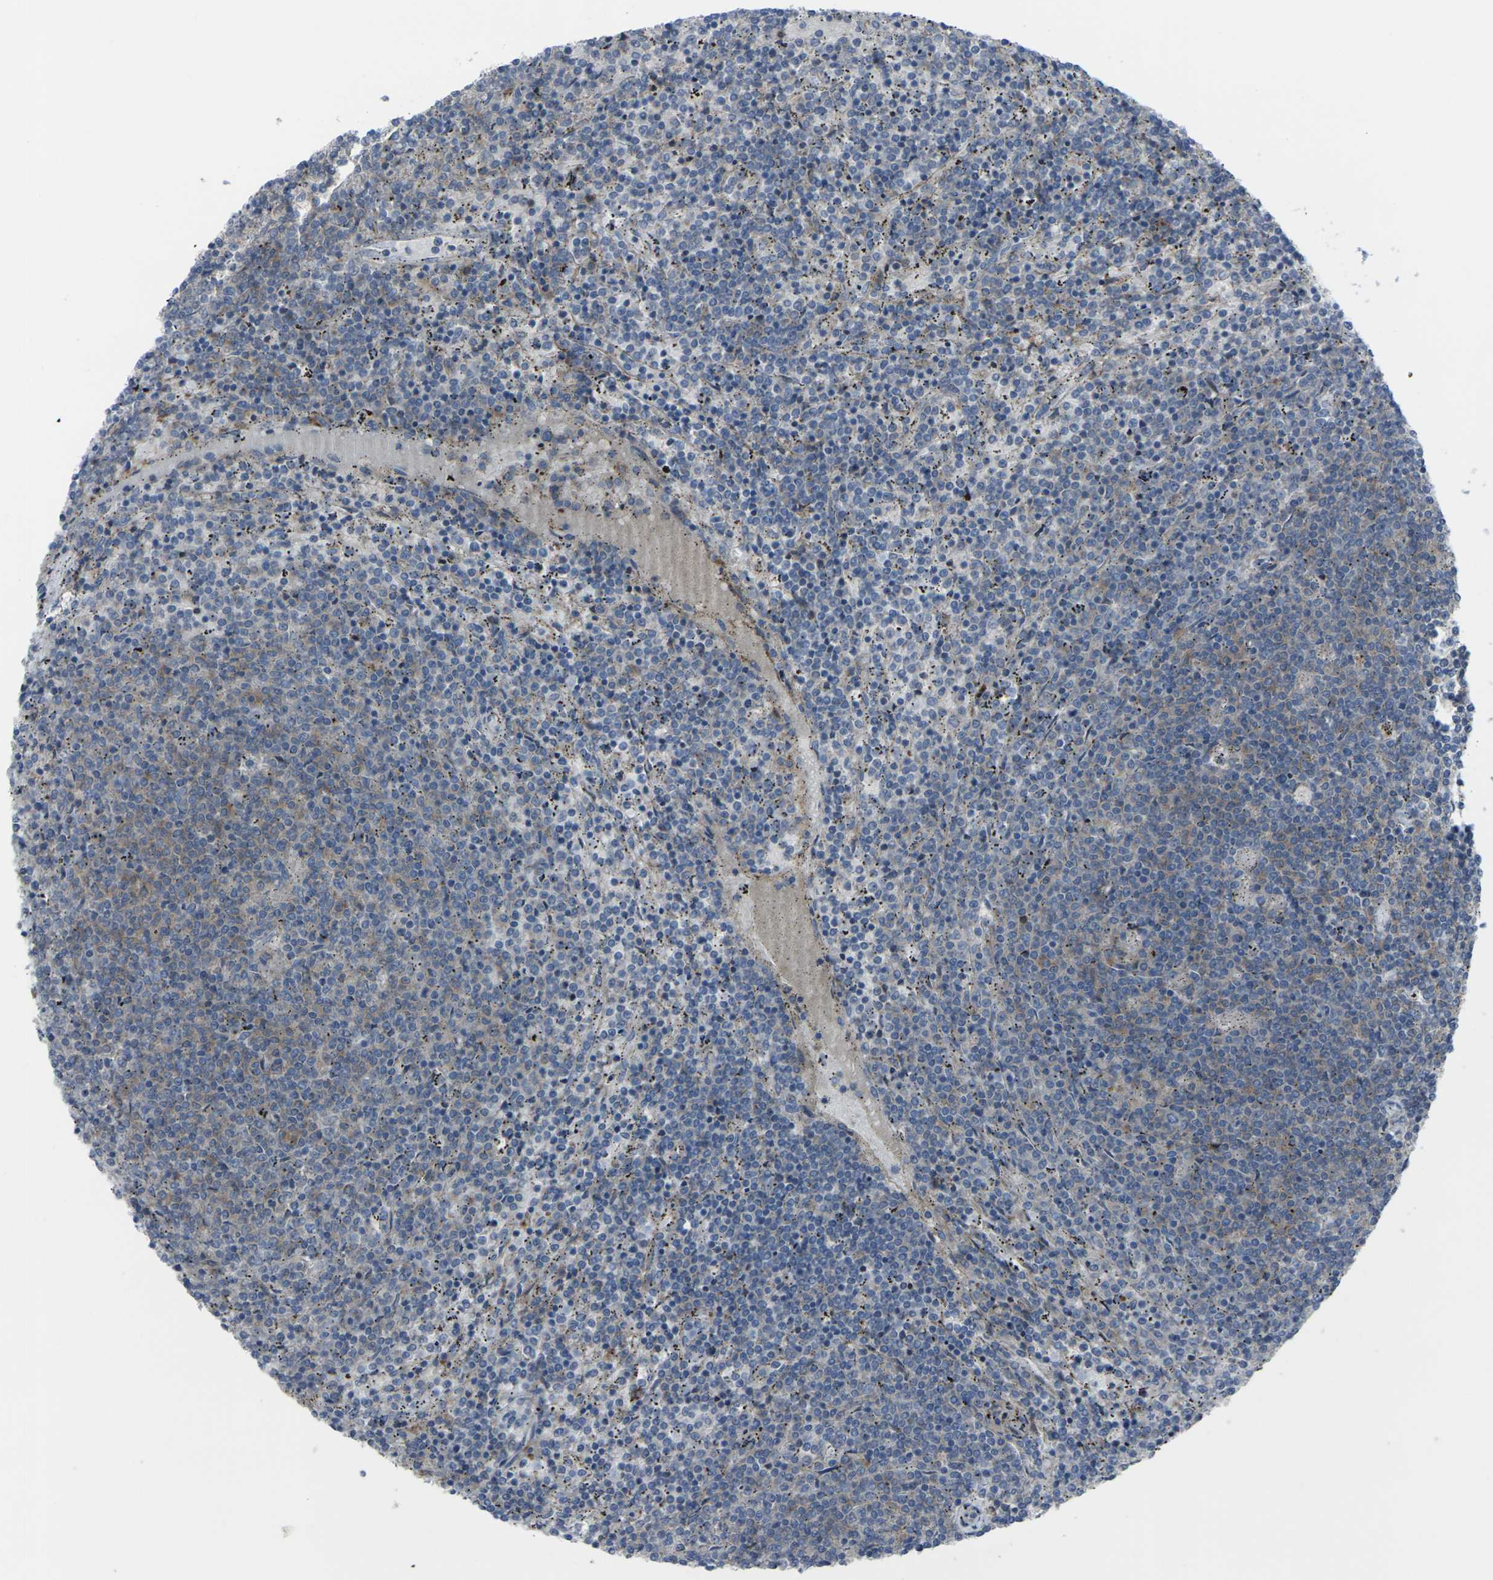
{"staining": {"intensity": "moderate", "quantity": "25%-75%", "location": "cytoplasmic/membranous"}, "tissue": "lymphoma", "cell_type": "Tumor cells", "image_type": "cancer", "snomed": [{"axis": "morphology", "description": "Malignant lymphoma, non-Hodgkin's type, Low grade"}, {"axis": "topography", "description": "Spleen"}], "caption": "Lymphoma tissue shows moderate cytoplasmic/membranous positivity in about 25%-75% of tumor cells", "gene": "CCR10", "patient": {"sex": "female", "age": 50}}